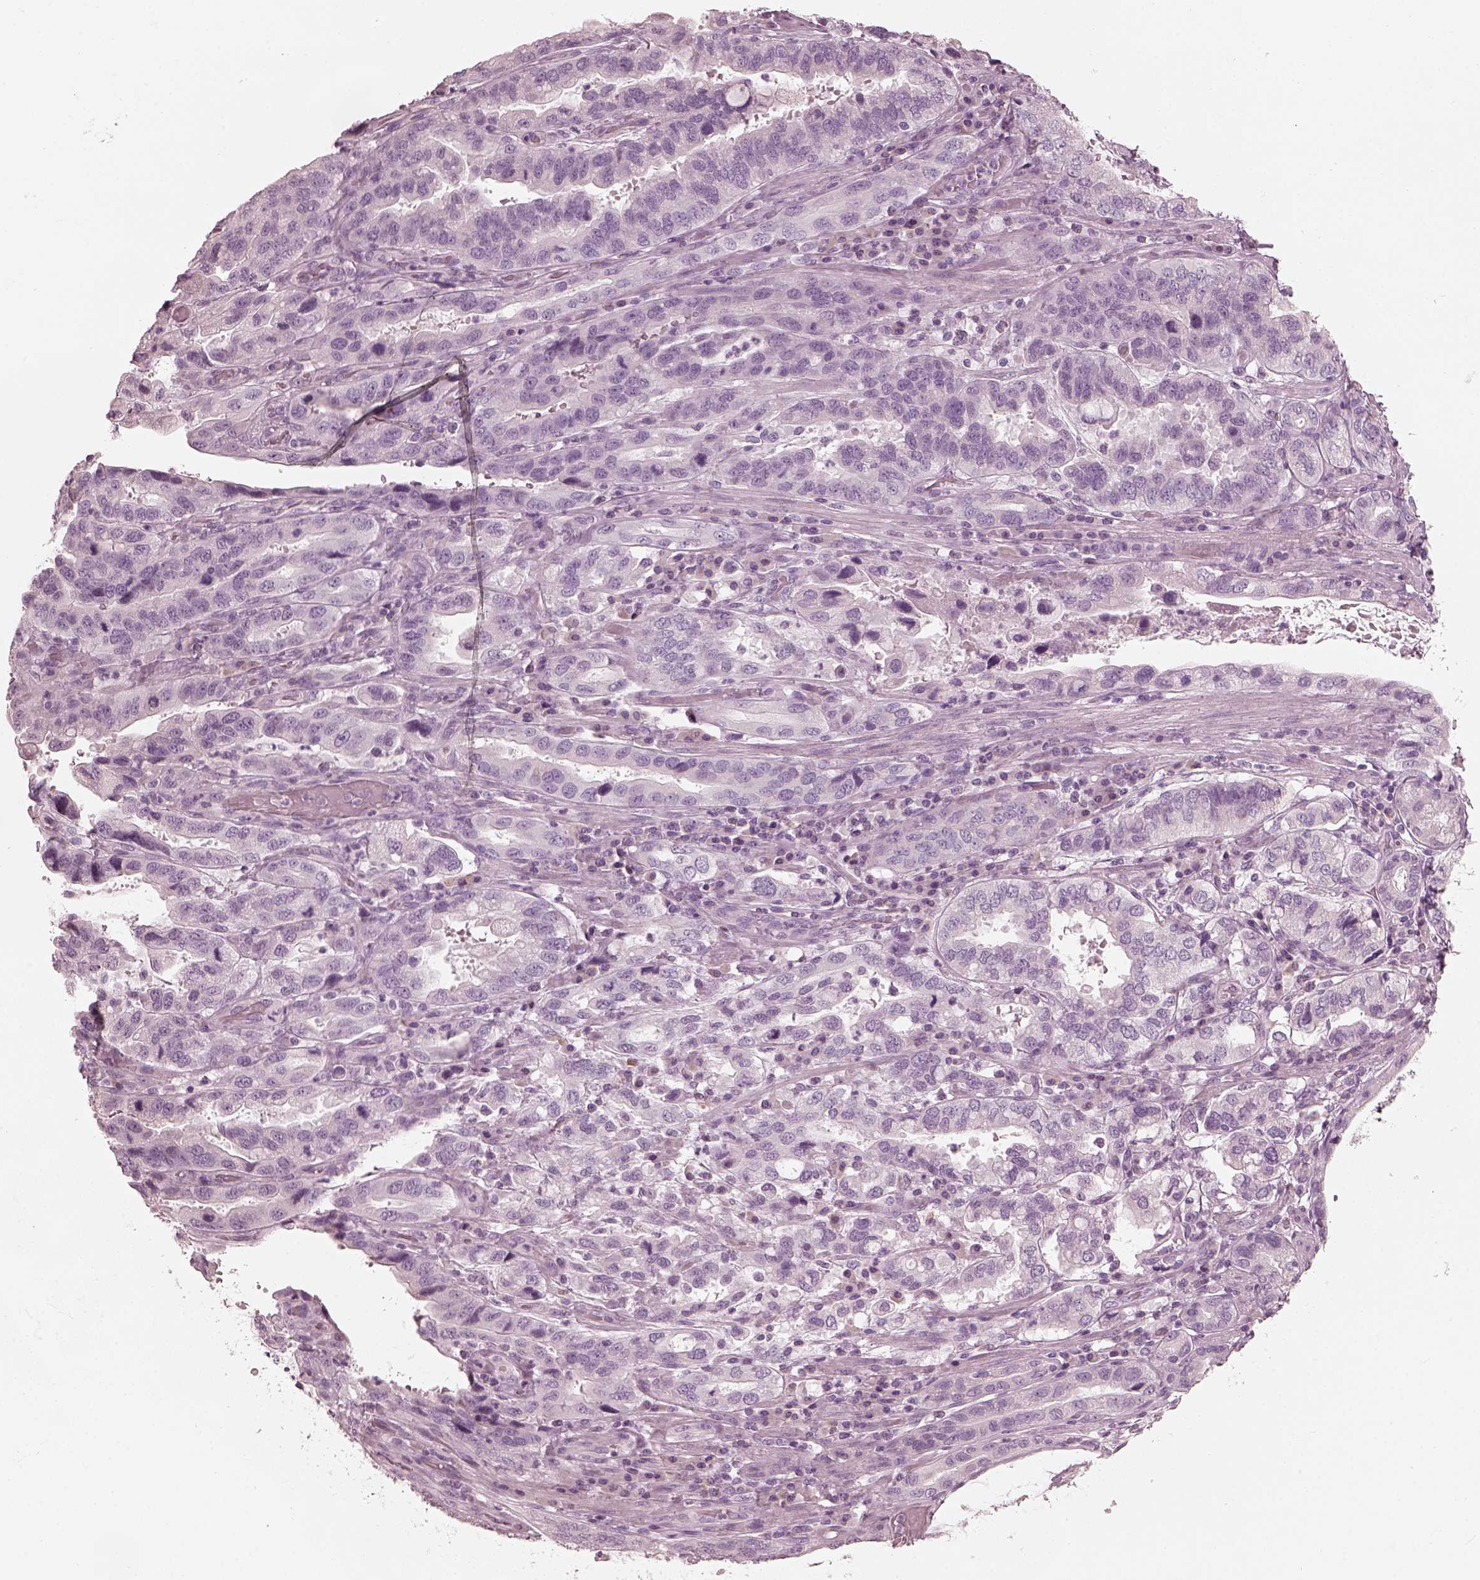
{"staining": {"intensity": "negative", "quantity": "none", "location": "none"}, "tissue": "stomach cancer", "cell_type": "Tumor cells", "image_type": "cancer", "snomed": [{"axis": "morphology", "description": "Adenocarcinoma, NOS"}, {"axis": "topography", "description": "Stomach, lower"}], "caption": "IHC micrograph of neoplastic tissue: human stomach cancer stained with DAB (3,3'-diaminobenzidine) shows no significant protein staining in tumor cells.", "gene": "SAXO2", "patient": {"sex": "female", "age": 76}}